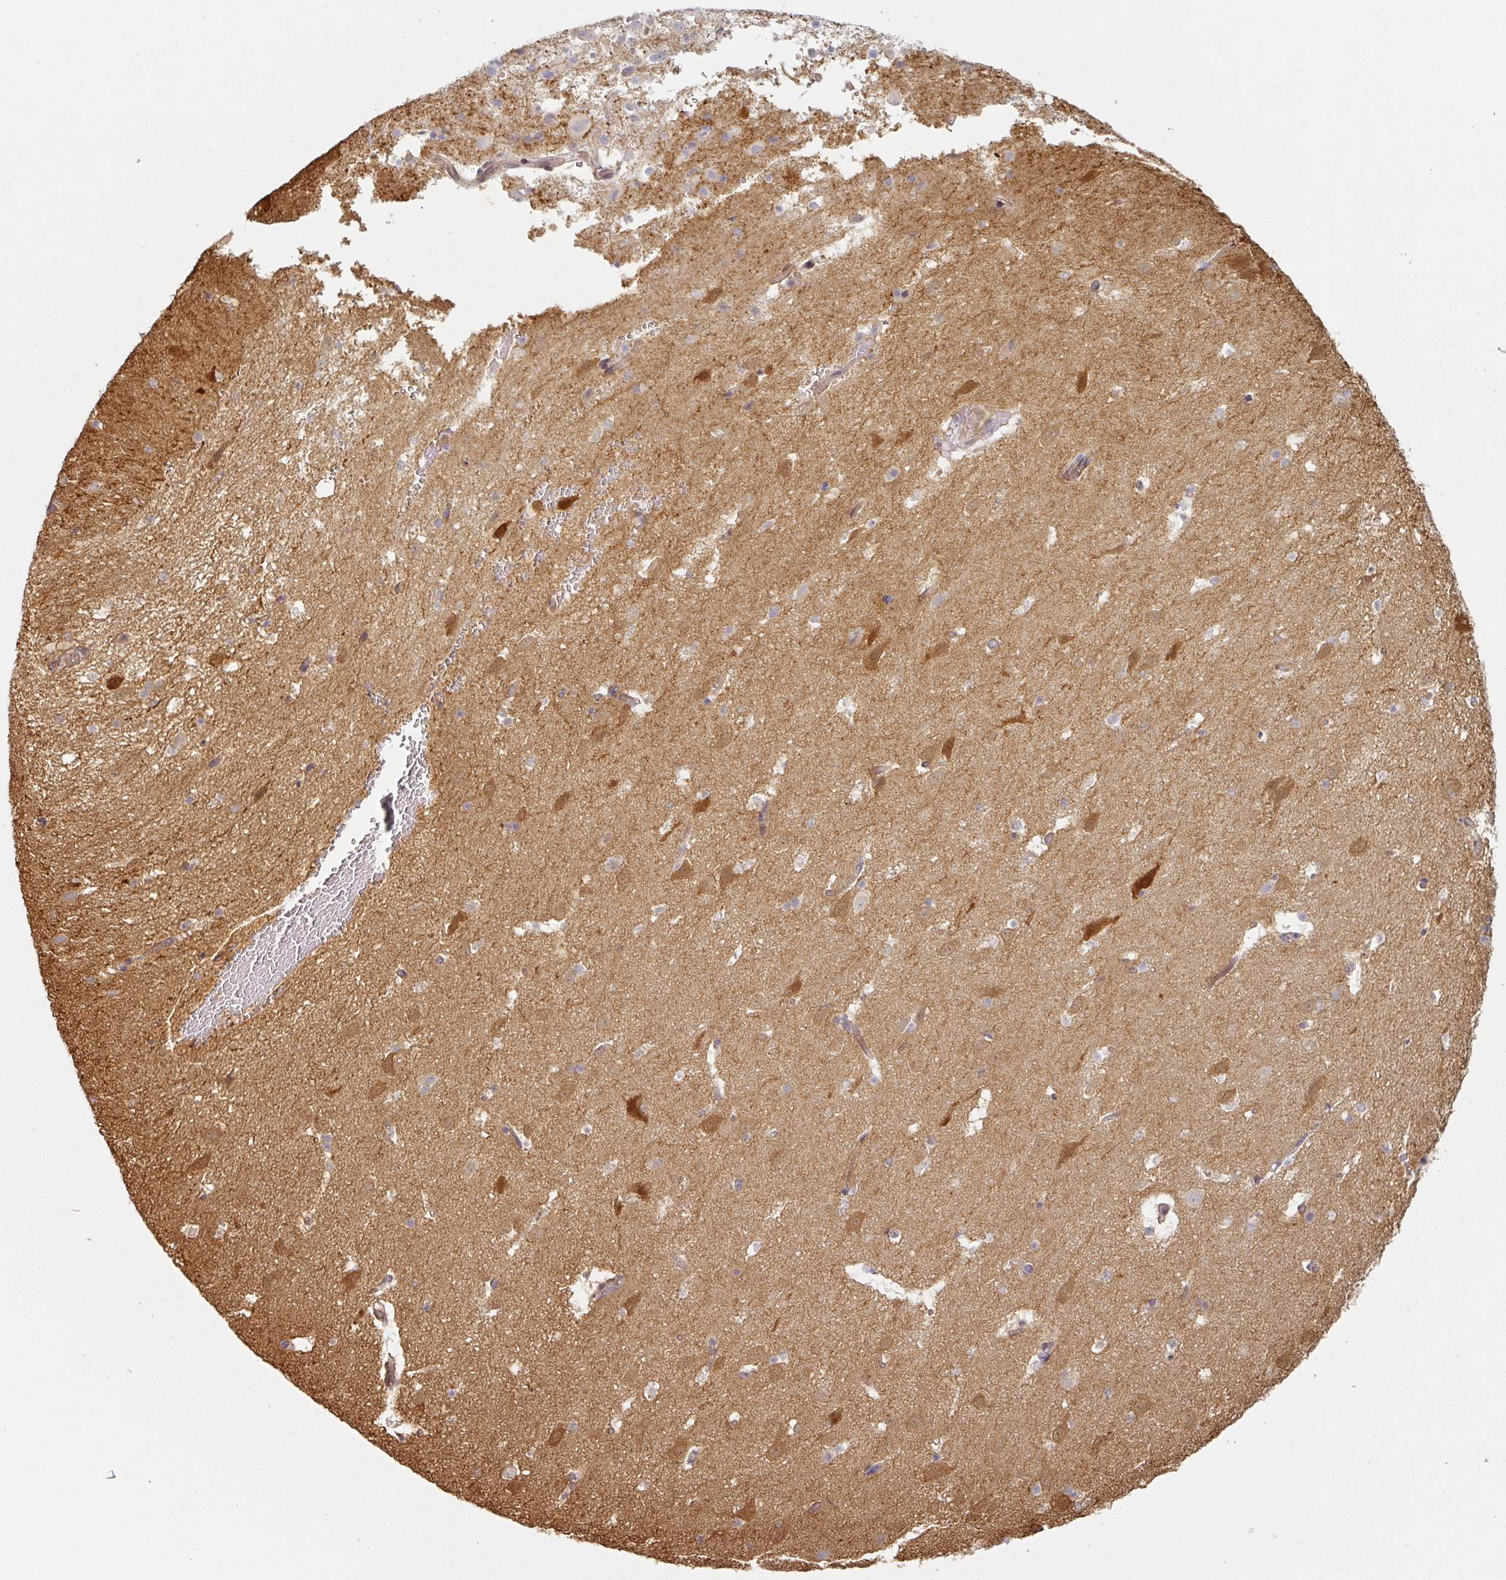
{"staining": {"intensity": "weak", "quantity": "<25%", "location": "cytoplasmic/membranous"}, "tissue": "caudate", "cell_type": "Glial cells", "image_type": "normal", "snomed": [{"axis": "morphology", "description": "Normal tissue, NOS"}, {"axis": "topography", "description": "Lateral ventricle wall"}], "caption": "DAB immunohistochemical staining of unremarkable caudate exhibits no significant positivity in glial cells.", "gene": "CEP78", "patient": {"sex": "male", "age": 37}}